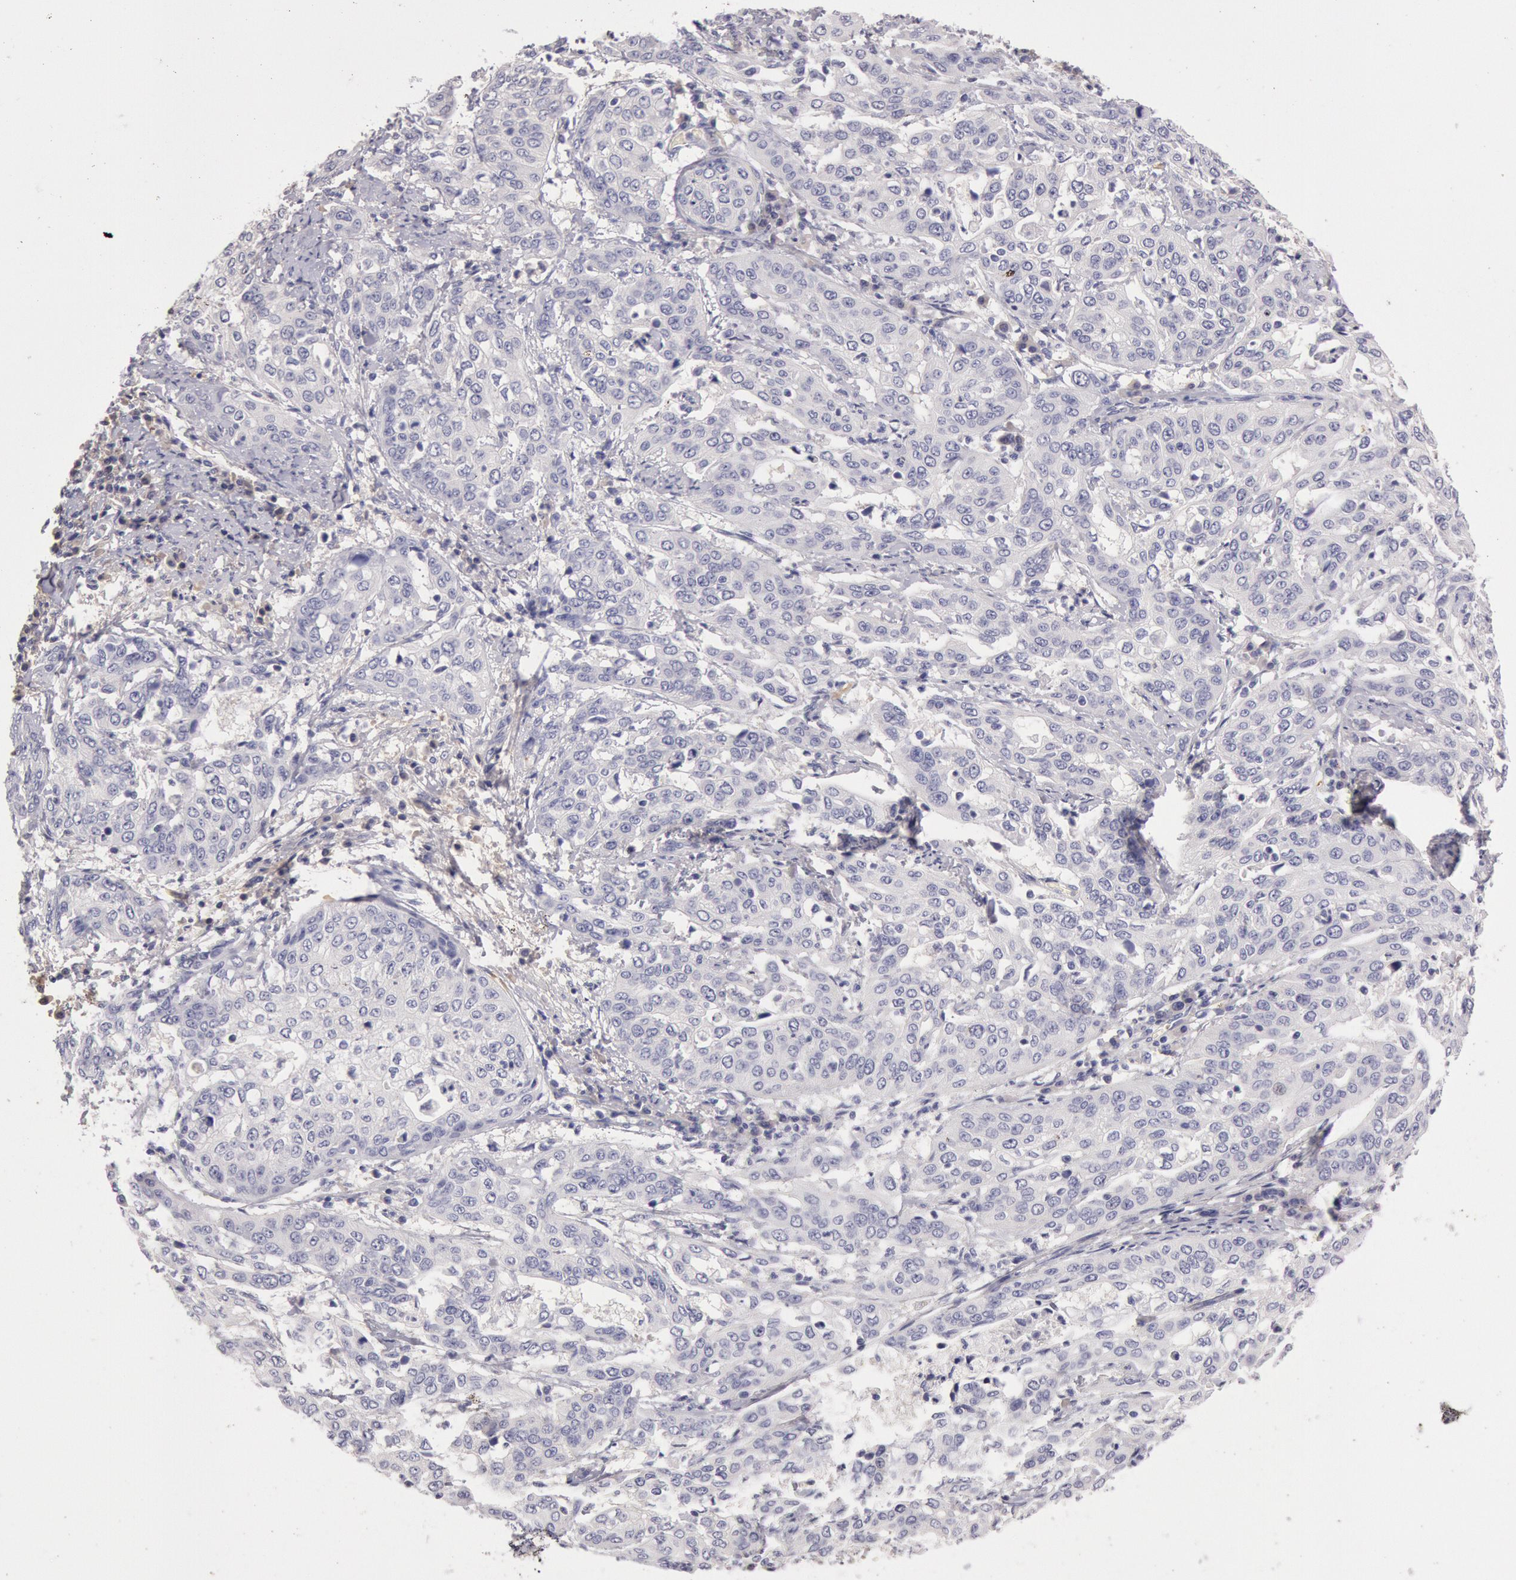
{"staining": {"intensity": "negative", "quantity": "none", "location": "none"}, "tissue": "cervical cancer", "cell_type": "Tumor cells", "image_type": "cancer", "snomed": [{"axis": "morphology", "description": "Squamous cell carcinoma, NOS"}, {"axis": "topography", "description": "Cervix"}], "caption": "This micrograph is of squamous cell carcinoma (cervical) stained with immunohistochemistry (IHC) to label a protein in brown with the nuclei are counter-stained blue. There is no staining in tumor cells.", "gene": "C1R", "patient": {"sex": "female", "age": 41}}